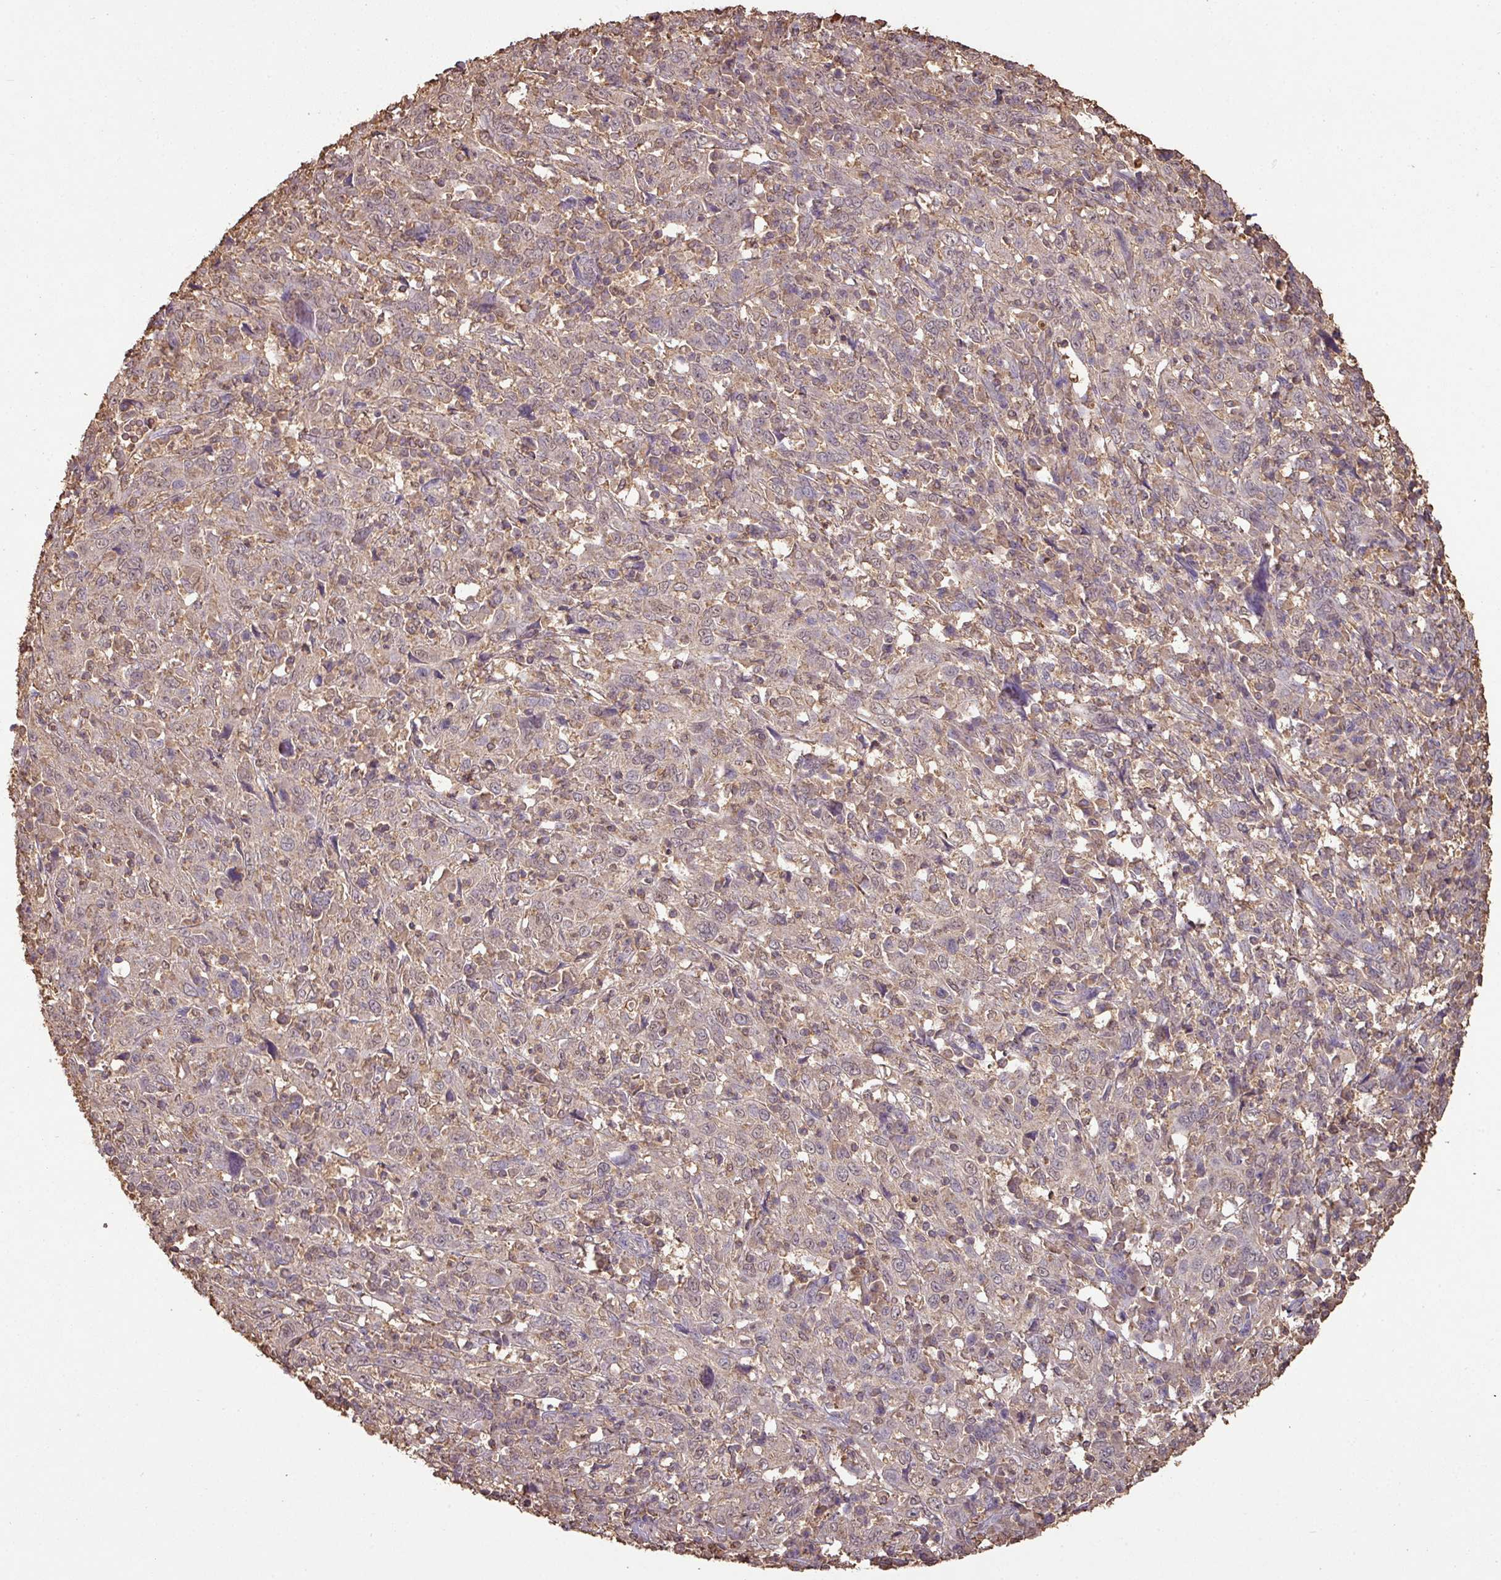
{"staining": {"intensity": "weak", "quantity": "<25%", "location": "cytoplasmic/membranous,nuclear"}, "tissue": "cervical cancer", "cell_type": "Tumor cells", "image_type": "cancer", "snomed": [{"axis": "morphology", "description": "Squamous cell carcinoma, NOS"}, {"axis": "topography", "description": "Cervix"}], "caption": "Squamous cell carcinoma (cervical) was stained to show a protein in brown. There is no significant expression in tumor cells.", "gene": "ATAT1", "patient": {"sex": "female", "age": 46}}